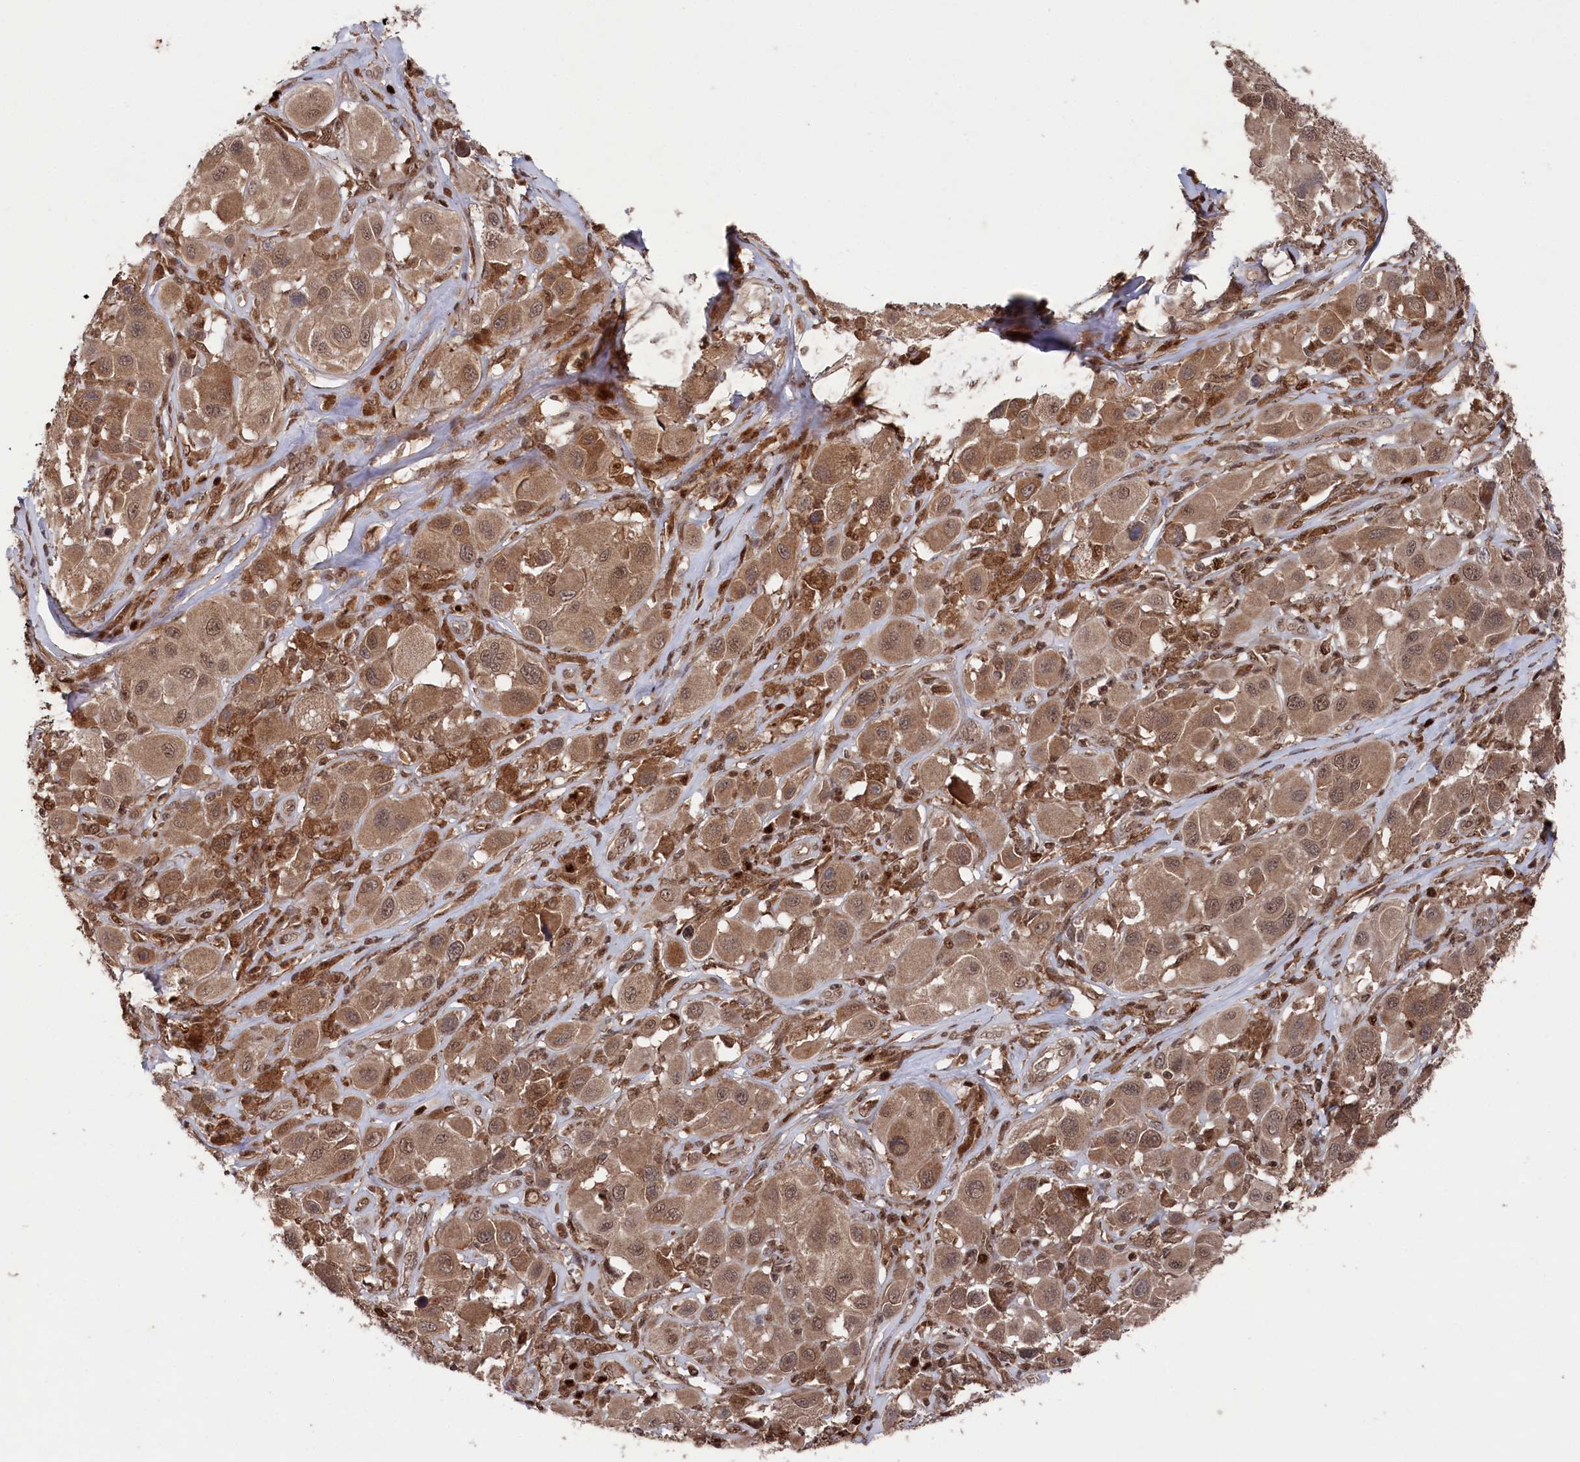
{"staining": {"intensity": "moderate", "quantity": ">75%", "location": "cytoplasmic/membranous,nuclear"}, "tissue": "melanoma", "cell_type": "Tumor cells", "image_type": "cancer", "snomed": [{"axis": "morphology", "description": "Malignant melanoma, Metastatic site"}, {"axis": "topography", "description": "Skin"}], "caption": "A brown stain highlights moderate cytoplasmic/membranous and nuclear positivity of a protein in human malignant melanoma (metastatic site) tumor cells.", "gene": "BORCS7", "patient": {"sex": "male", "age": 41}}